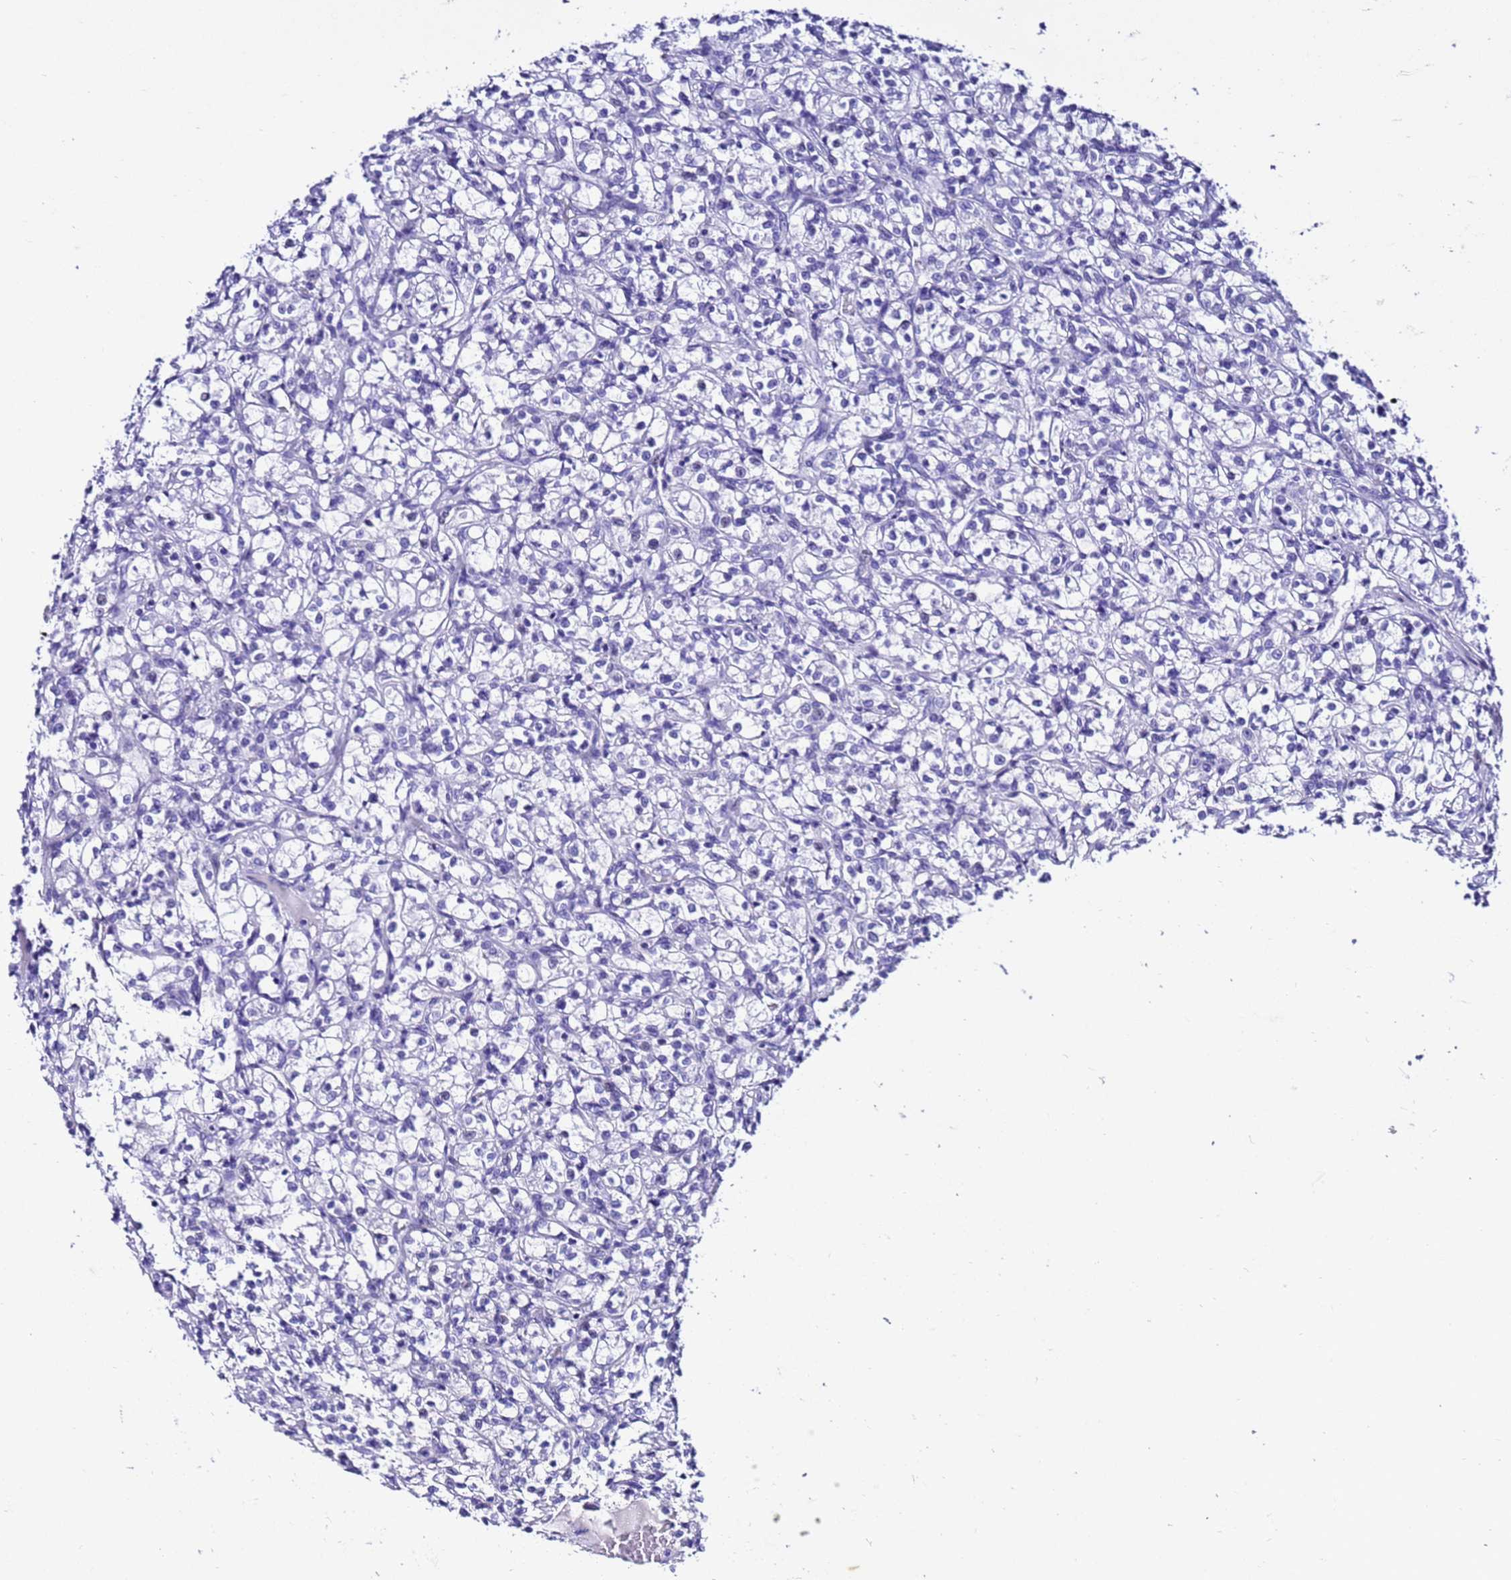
{"staining": {"intensity": "negative", "quantity": "none", "location": "none"}, "tissue": "renal cancer", "cell_type": "Tumor cells", "image_type": "cancer", "snomed": [{"axis": "morphology", "description": "Adenocarcinoma, NOS"}, {"axis": "topography", "description": "Kidney"}], "caption": "Tumor cells are negative for brown protein staining in renal cancer.", "gene": "ZNF417", "patient": {"sex": "female", "age": 69}}